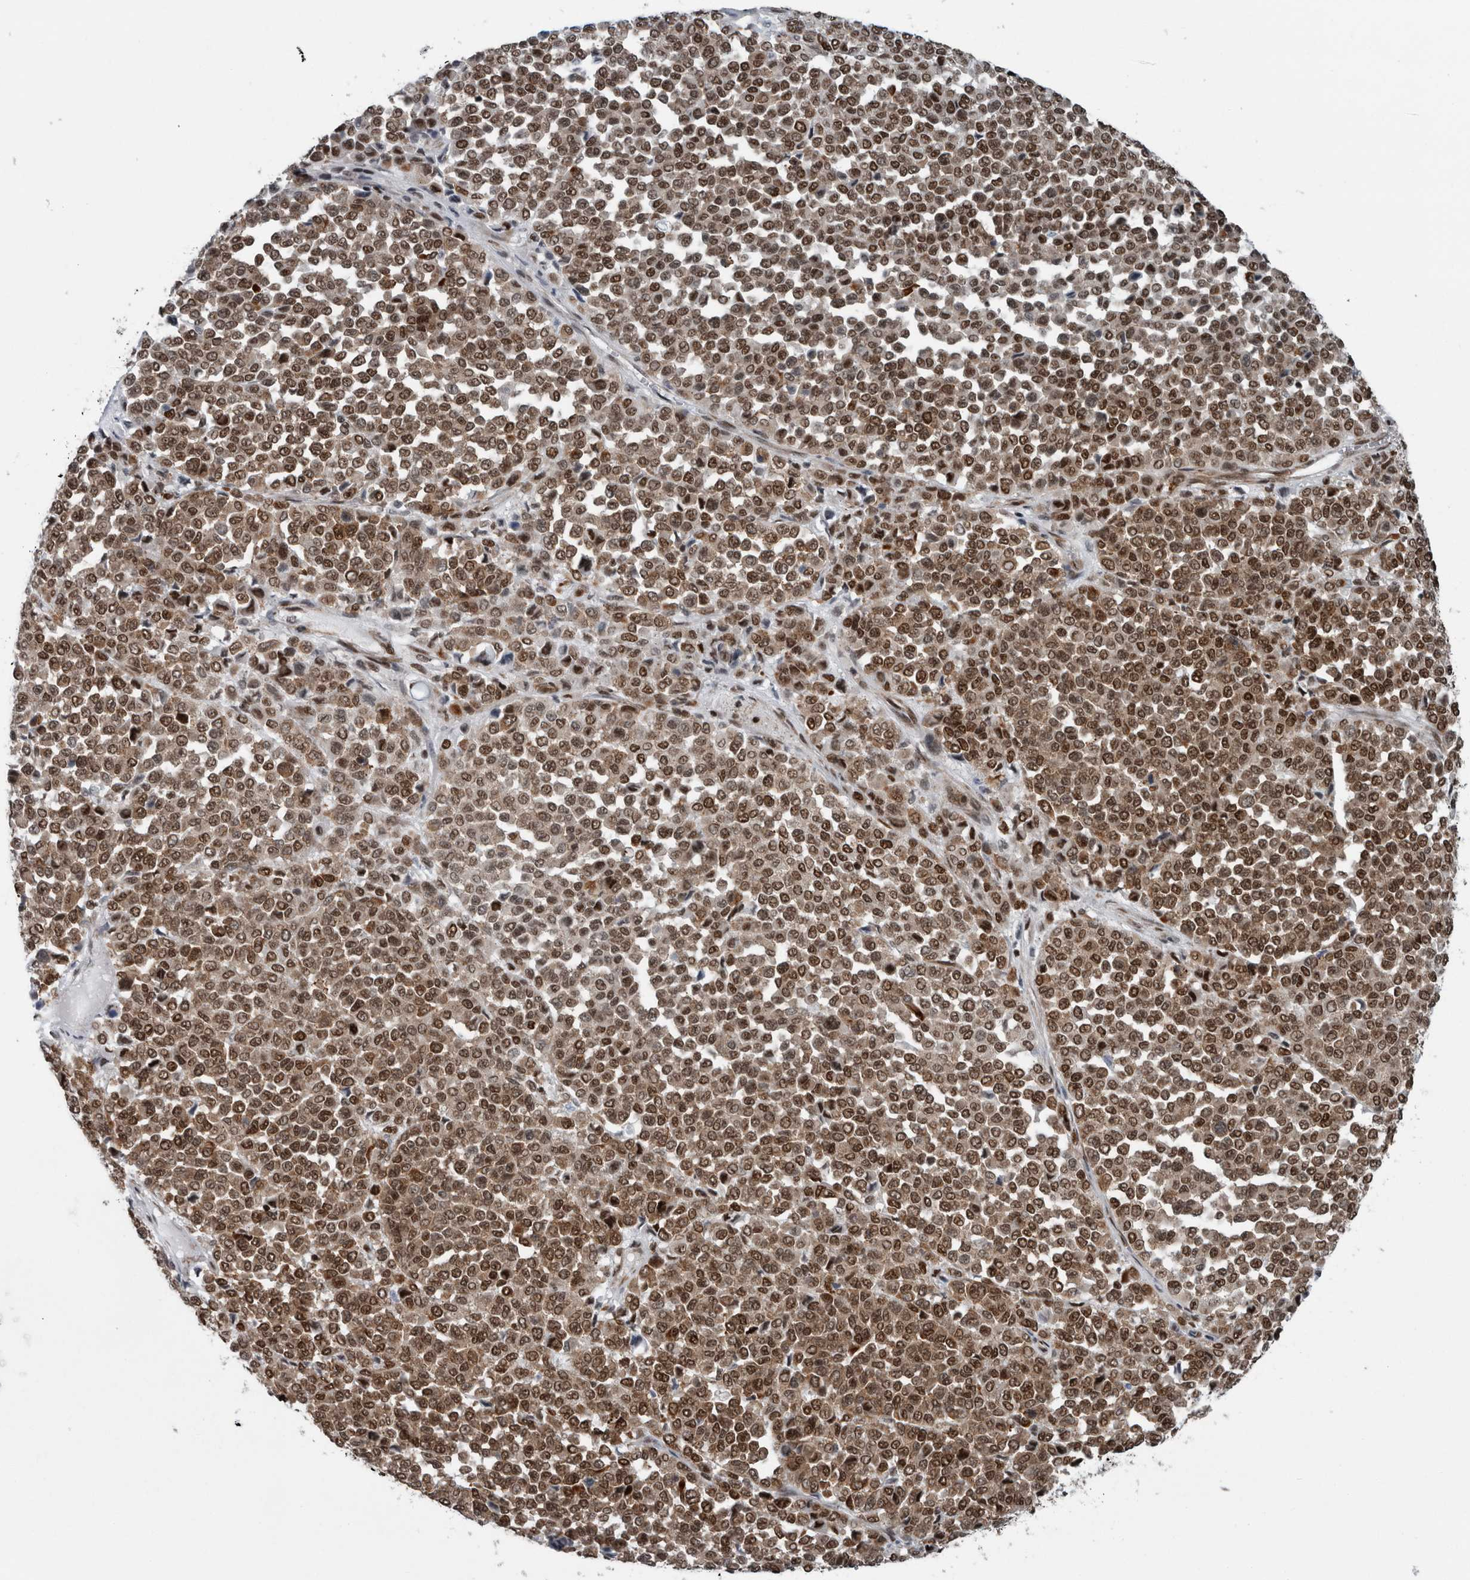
{"staining": {"intensity": "moderate", "quantity": ">75%", "location": "cytoplasmic/membranous,nuclear"}, "tissue": "melanoma", "cell_type": "Tumor cells", "image_type": "cancer", "snomed": [{"axis": "morphology", "description": "Malignant melanoma, Metastatic site"}, {"axis": "topography", "description": "Pancreas"}], "caption": "Approximately >75% of tumor cells in malignant melanoma (metastatic site) exhibit moderate cytoplasmic/membranous and nuclear protein expression as visualized by brown immunohistochemical staining.", "gene": "DNMT3A", "patient": {"sex": "female", "age": 30}}